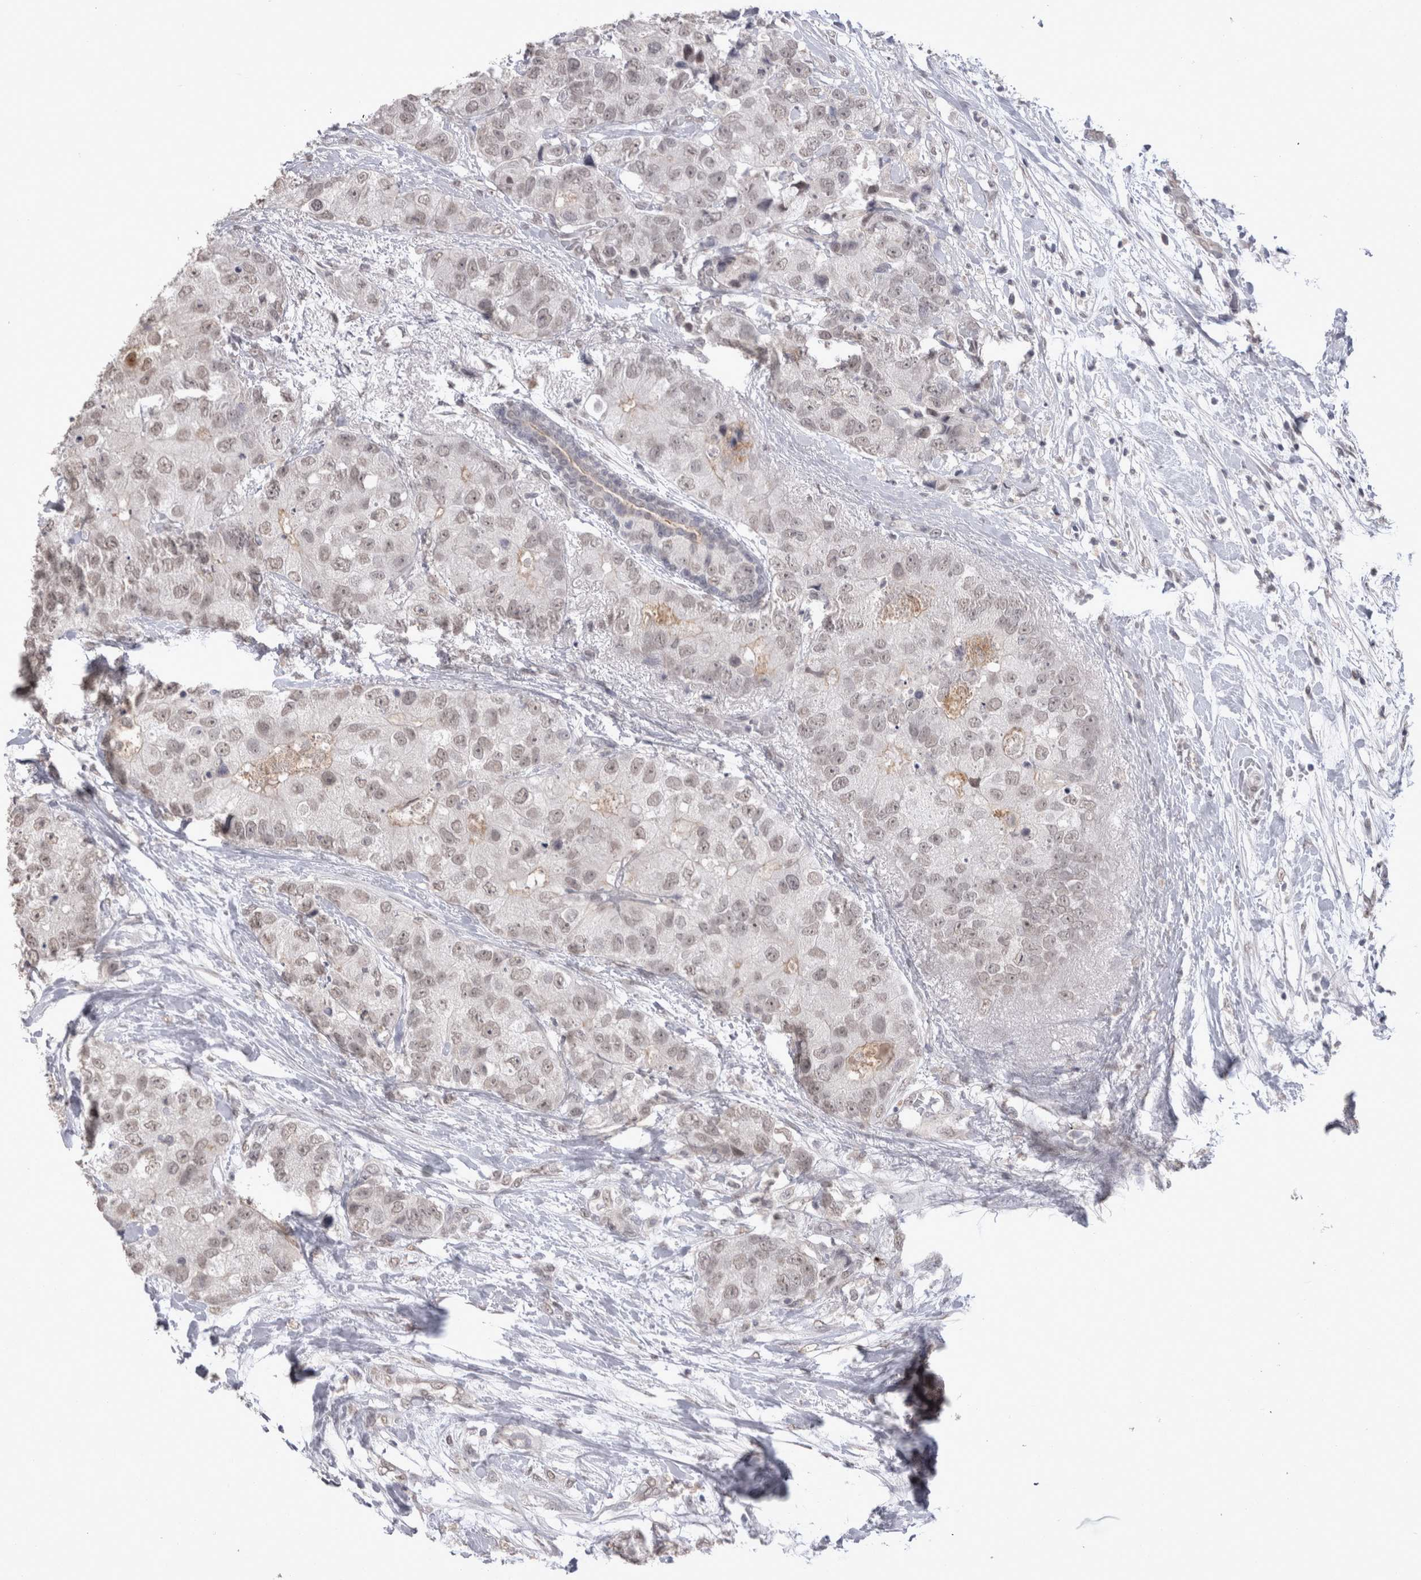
{"staining": {"intensity": "weak", "quantity": ">75%", "location": "nuclear"}, "tissue": "breast cancer", "cell_type": "Tumor cells", "image_type": "cancer", "snomed": [{"axis": "morphology", "description": "Duct carcinoma"}, {"axis": "topography", "description": "Breast"}], "caption": "Invasive ductal carcinoma (breast) tissue demonstrates weak nuclear positivity in about >75% of tumor cells, visualized by immunohistochemistry.", "gene": "DDX4", "patient": {"sex": "female", "age": 62}}